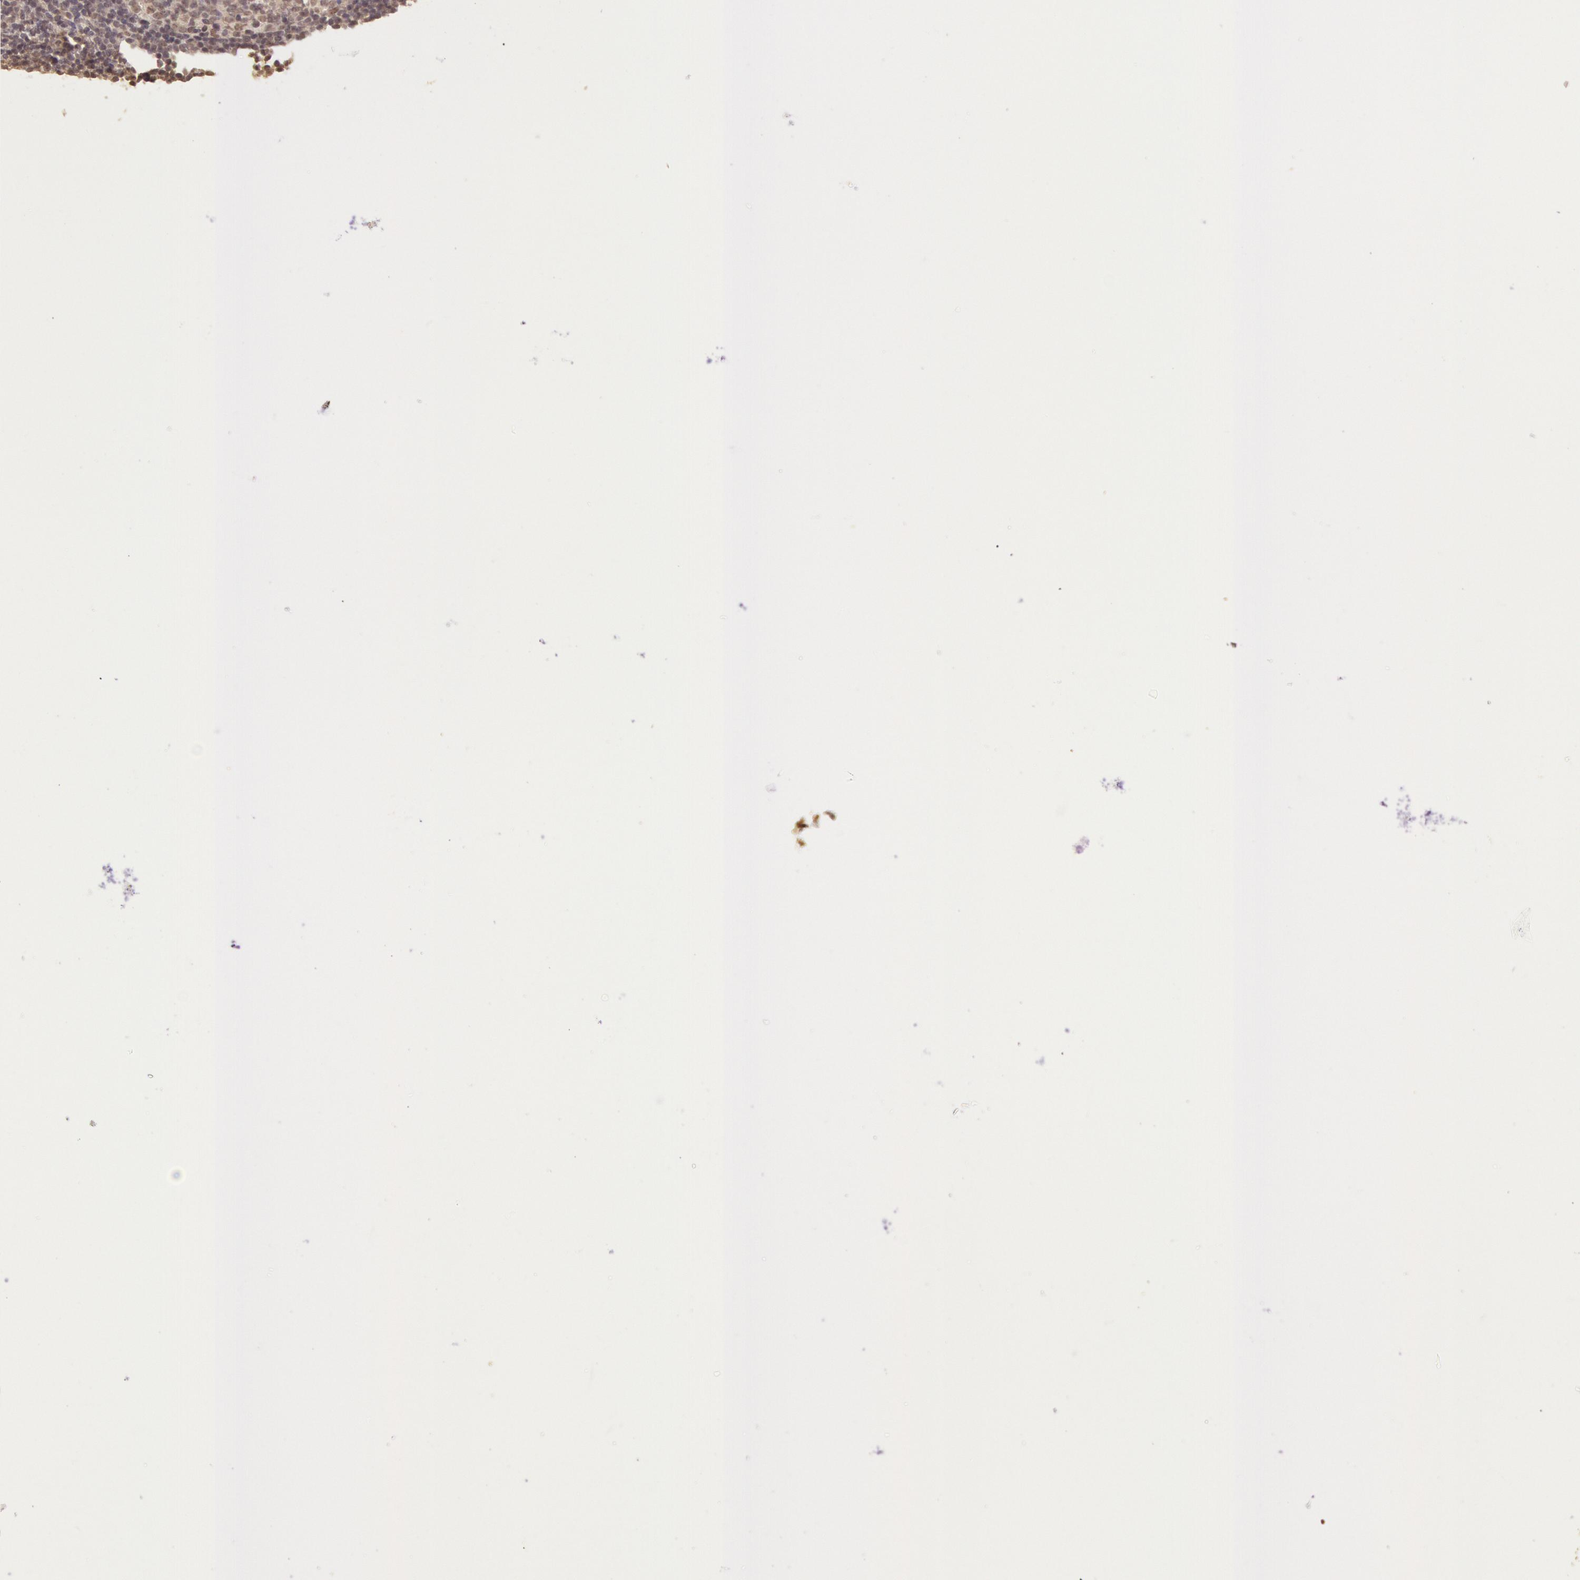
{"staining": {"intensity": "weak", "quantity": "25%-75%", "location": "nuclear"}, "tissue": "lymph node", "cell_type": "Germinal center cells", "image_type": "normal", "snomed": [{"axis": "morphology", "description": "Normal tissue, NOS"}, {"axis": "topography", "description": "Lymph node"}], "caption": "Immunohistochemistry (IHC) micrograph of benign lymph node stained for a protein (brown), which demonstrates low levels of weak nuclear positivity in about 25%-75% of germinal center cells.", "gene": "RTL10", "patient": {"sex": "female", "age": 42}}